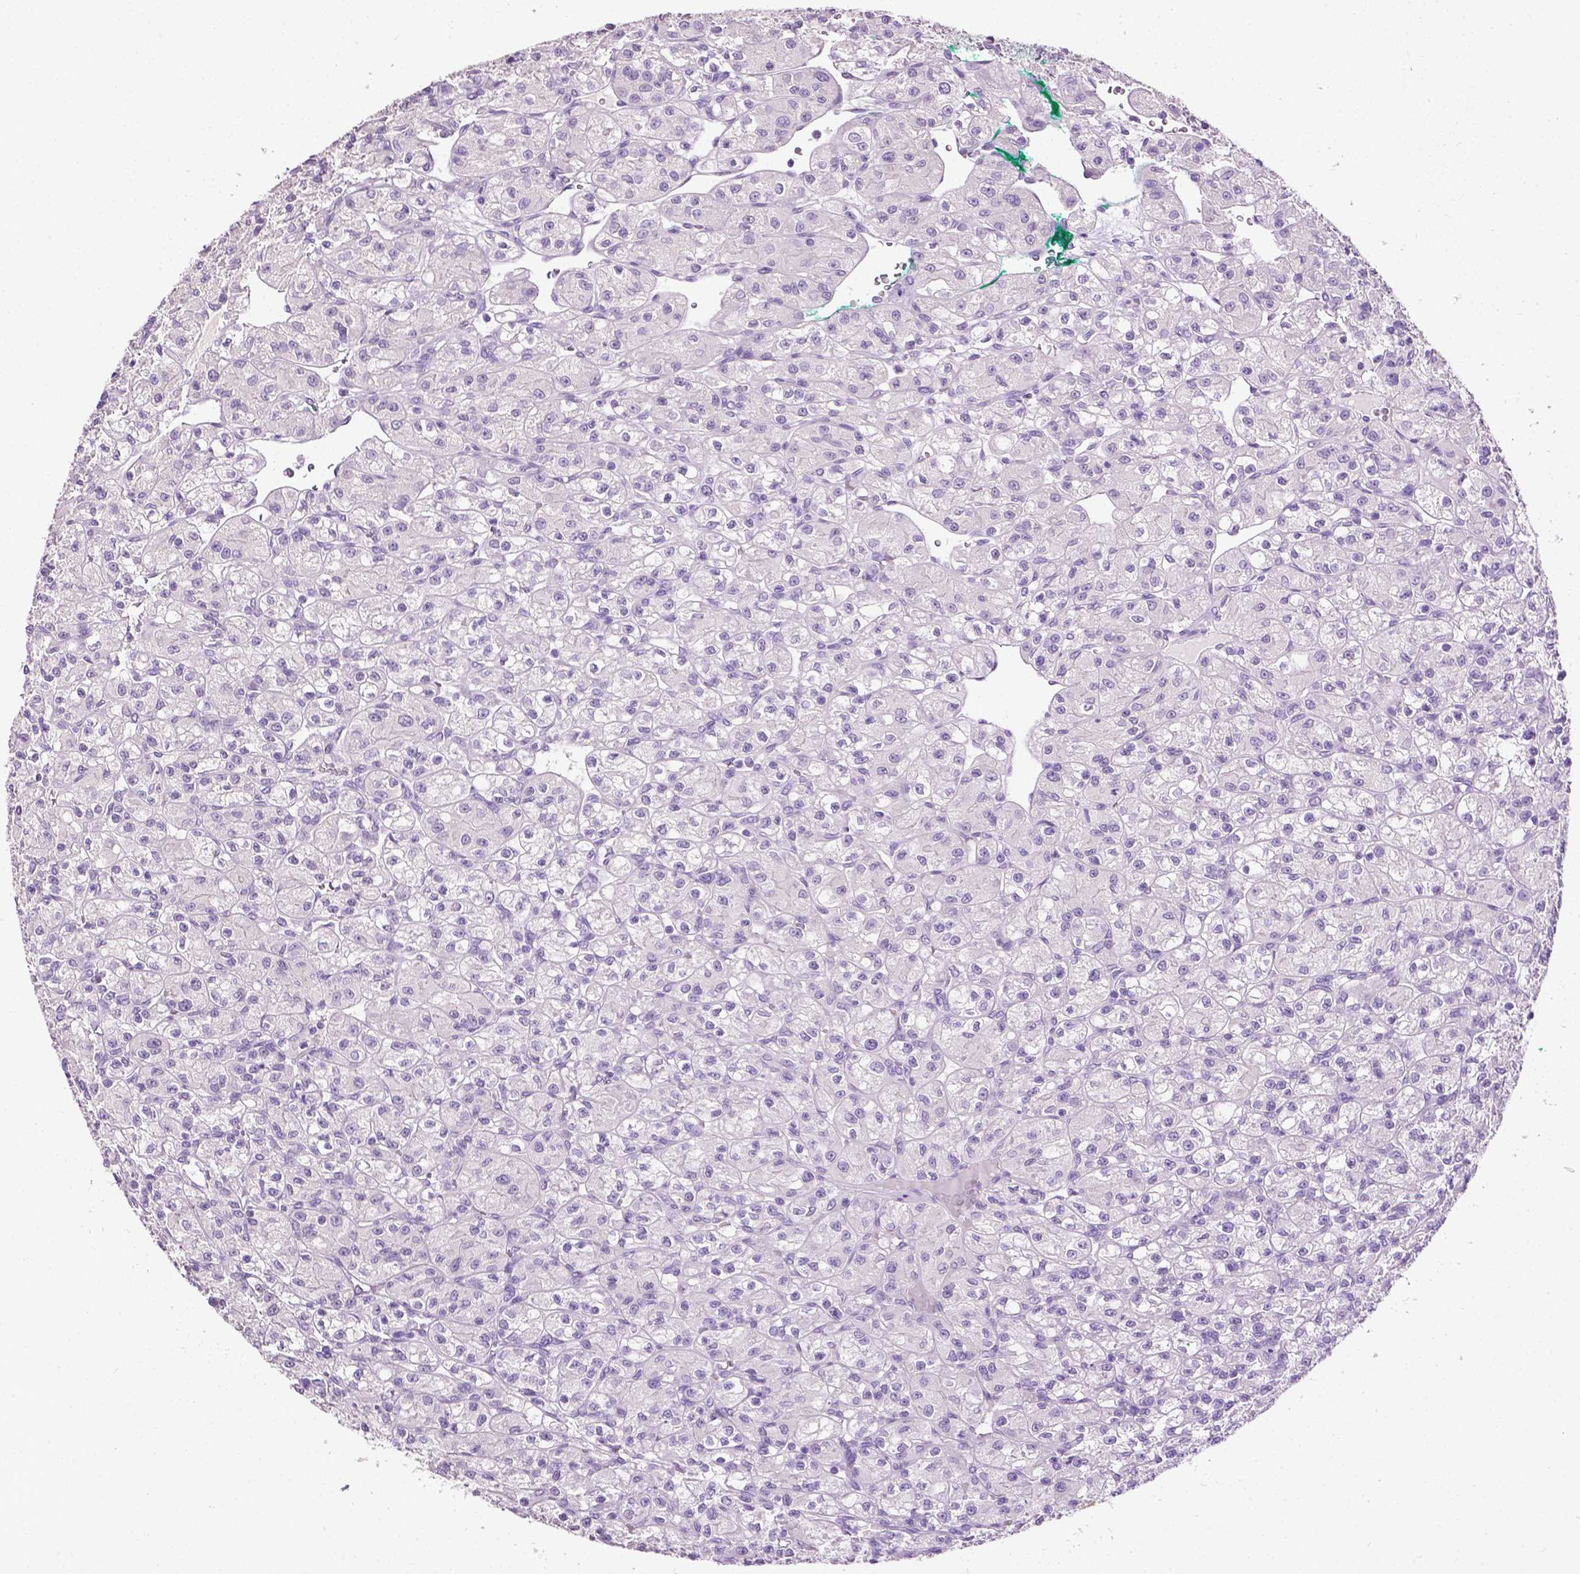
{"staining": {"intensity": "negative", "quantity": "none", "location": "none"}, "tissue": "renal cancer", "cell_type": "Tumor cells", "image_type": "cancer", "snomed": [{"axis": "morphology", "description": "Adenocarcinoma, NOS"}, {"axis": "topography", "description": "Kidney"}], "caption": "Tumor cells show no significant protein positivity in renal cancer (adenocarcinoma).", "gene": "TACSTD2", "patient": {"sex": "female", "age": 70}}